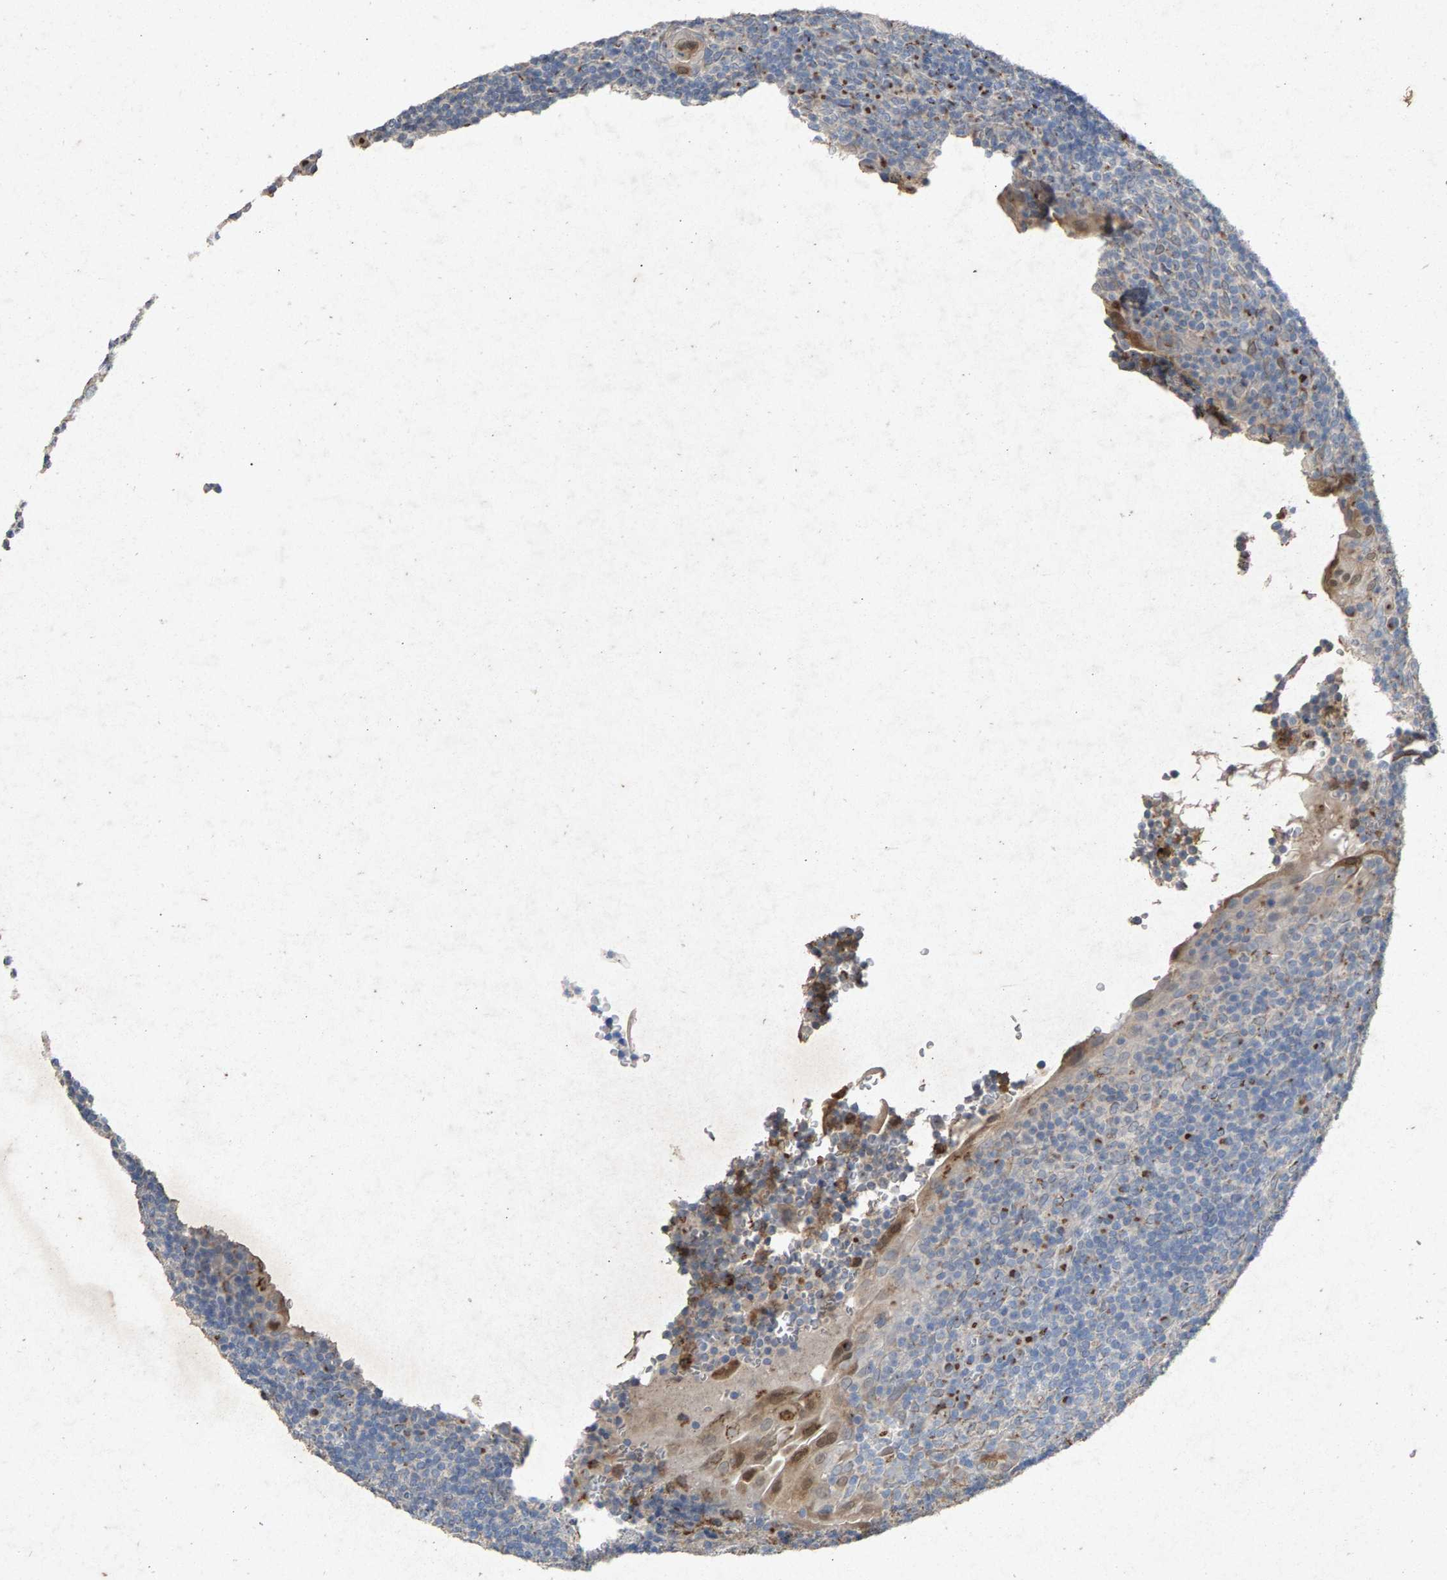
{"staining": {"intensity": "moderate", "quantity": "<25%", "location": "cytoplasmic/membranous"}, "tissue": "tonsil", "cell_type": "Germinal center cells", "image_type": "normal", "snomed": [{"axis": "morphology", "description": "Normal tissue, NOS"}, {"axis": "topography", "description": "Tonsil"}], "caption": "Unremarkable tonsil exhibits moderate cytoplasmic/membranous staining in approximately <25% of germinal center cells.", "gene": "MAN2A1", "patient": {"sex": "male", "age": 37}}